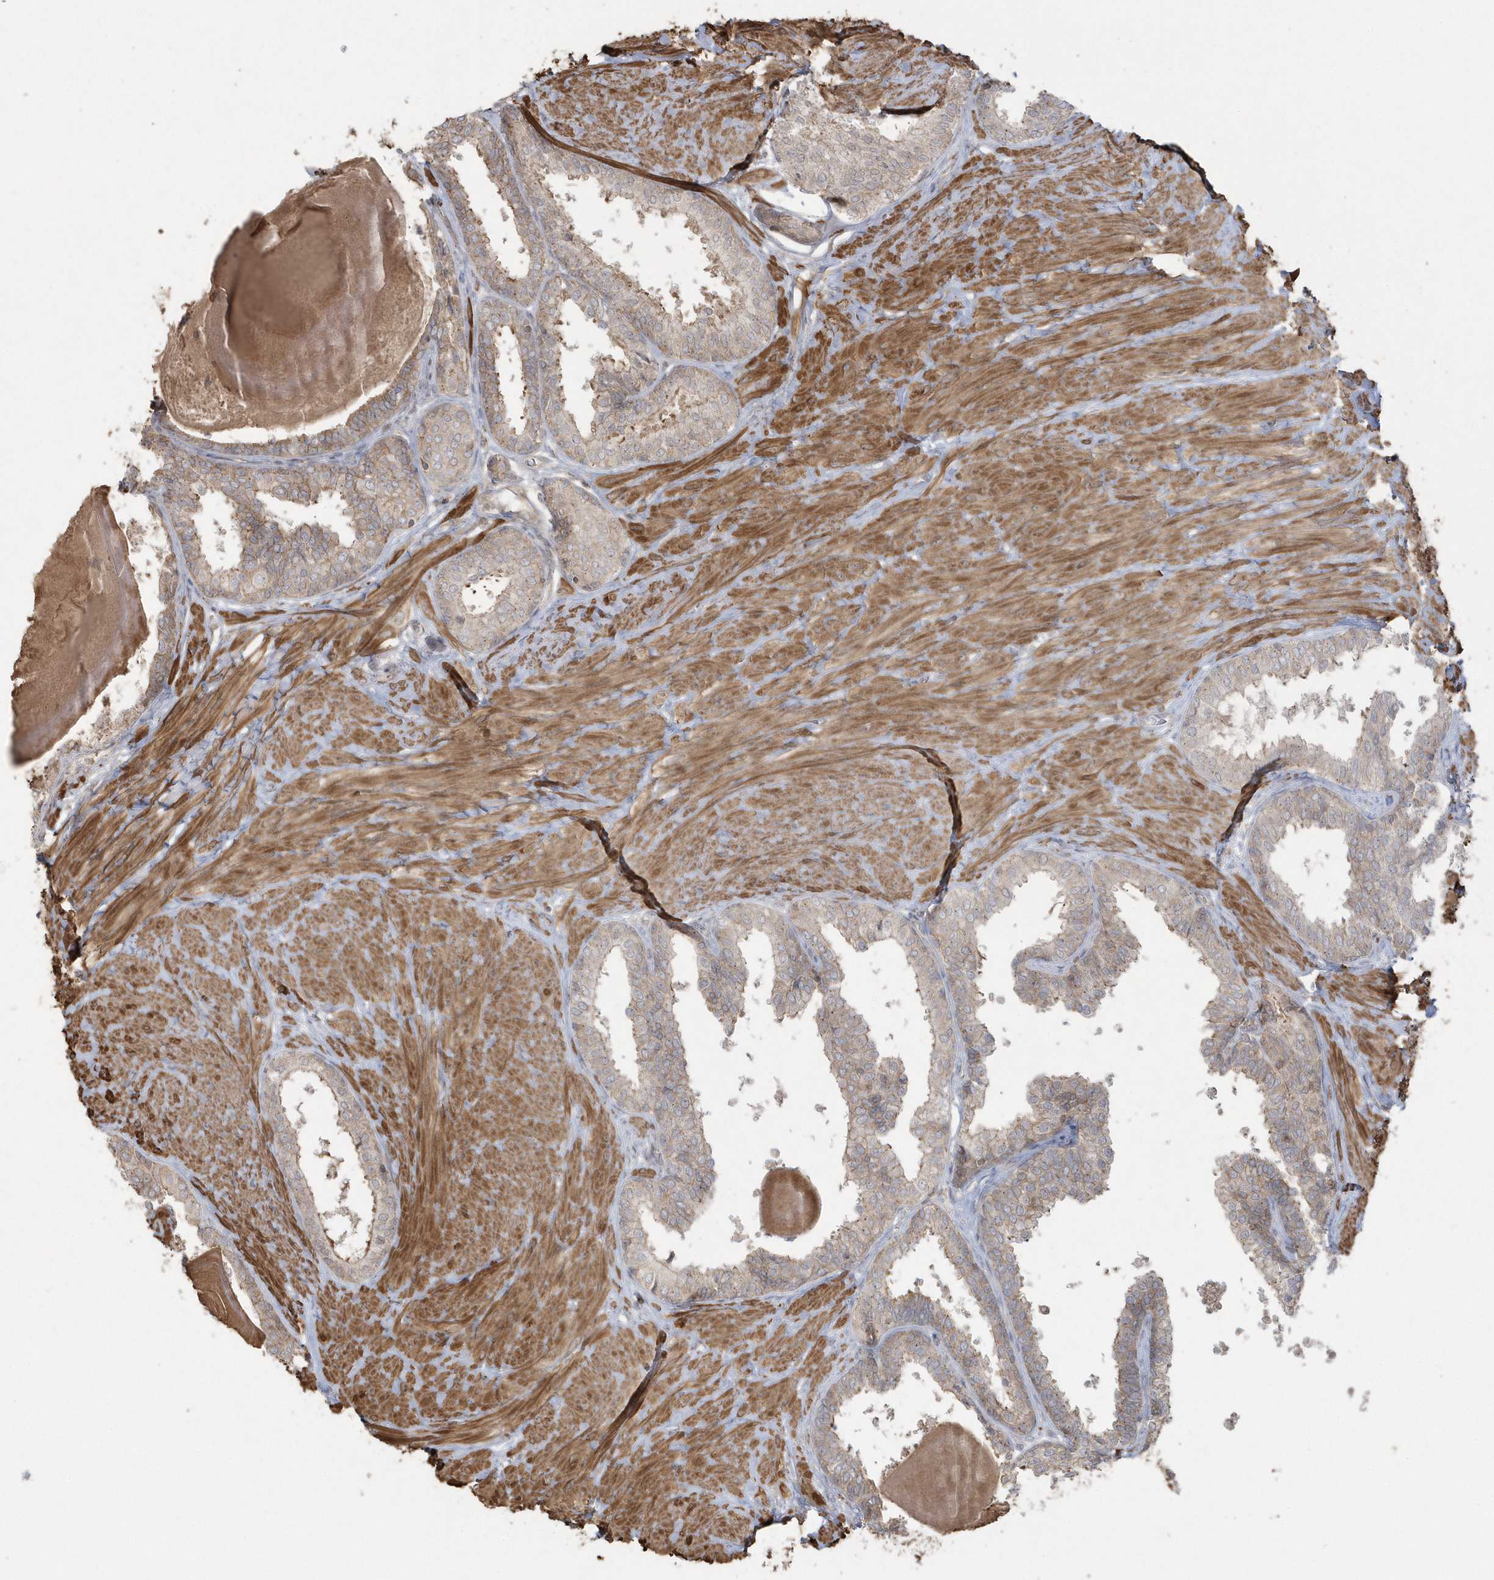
{"staining": {"intensity": "weak", "quantity": "25%-75%", "location": "cytoplasmic/membranous"}, "tissue": "prostate", "cell_type": "Glandular cells", "image_type": "normal", "snomed": [{"axis": "morphology", "description": "Normal tissue, NOS"}, {"axis": "topography", "description": "Prostate"}], "caption": "Prostate stained with immunohistochemistry (IHC) reveals weak cytoplasmic/membranous expression in about 25%-75% of glandular cells. Ihc stains the protein of interest in brown and the nuclei are stained blue.", "gene": "ARMC8", "patient": {"sex": "male", "age": 48}}